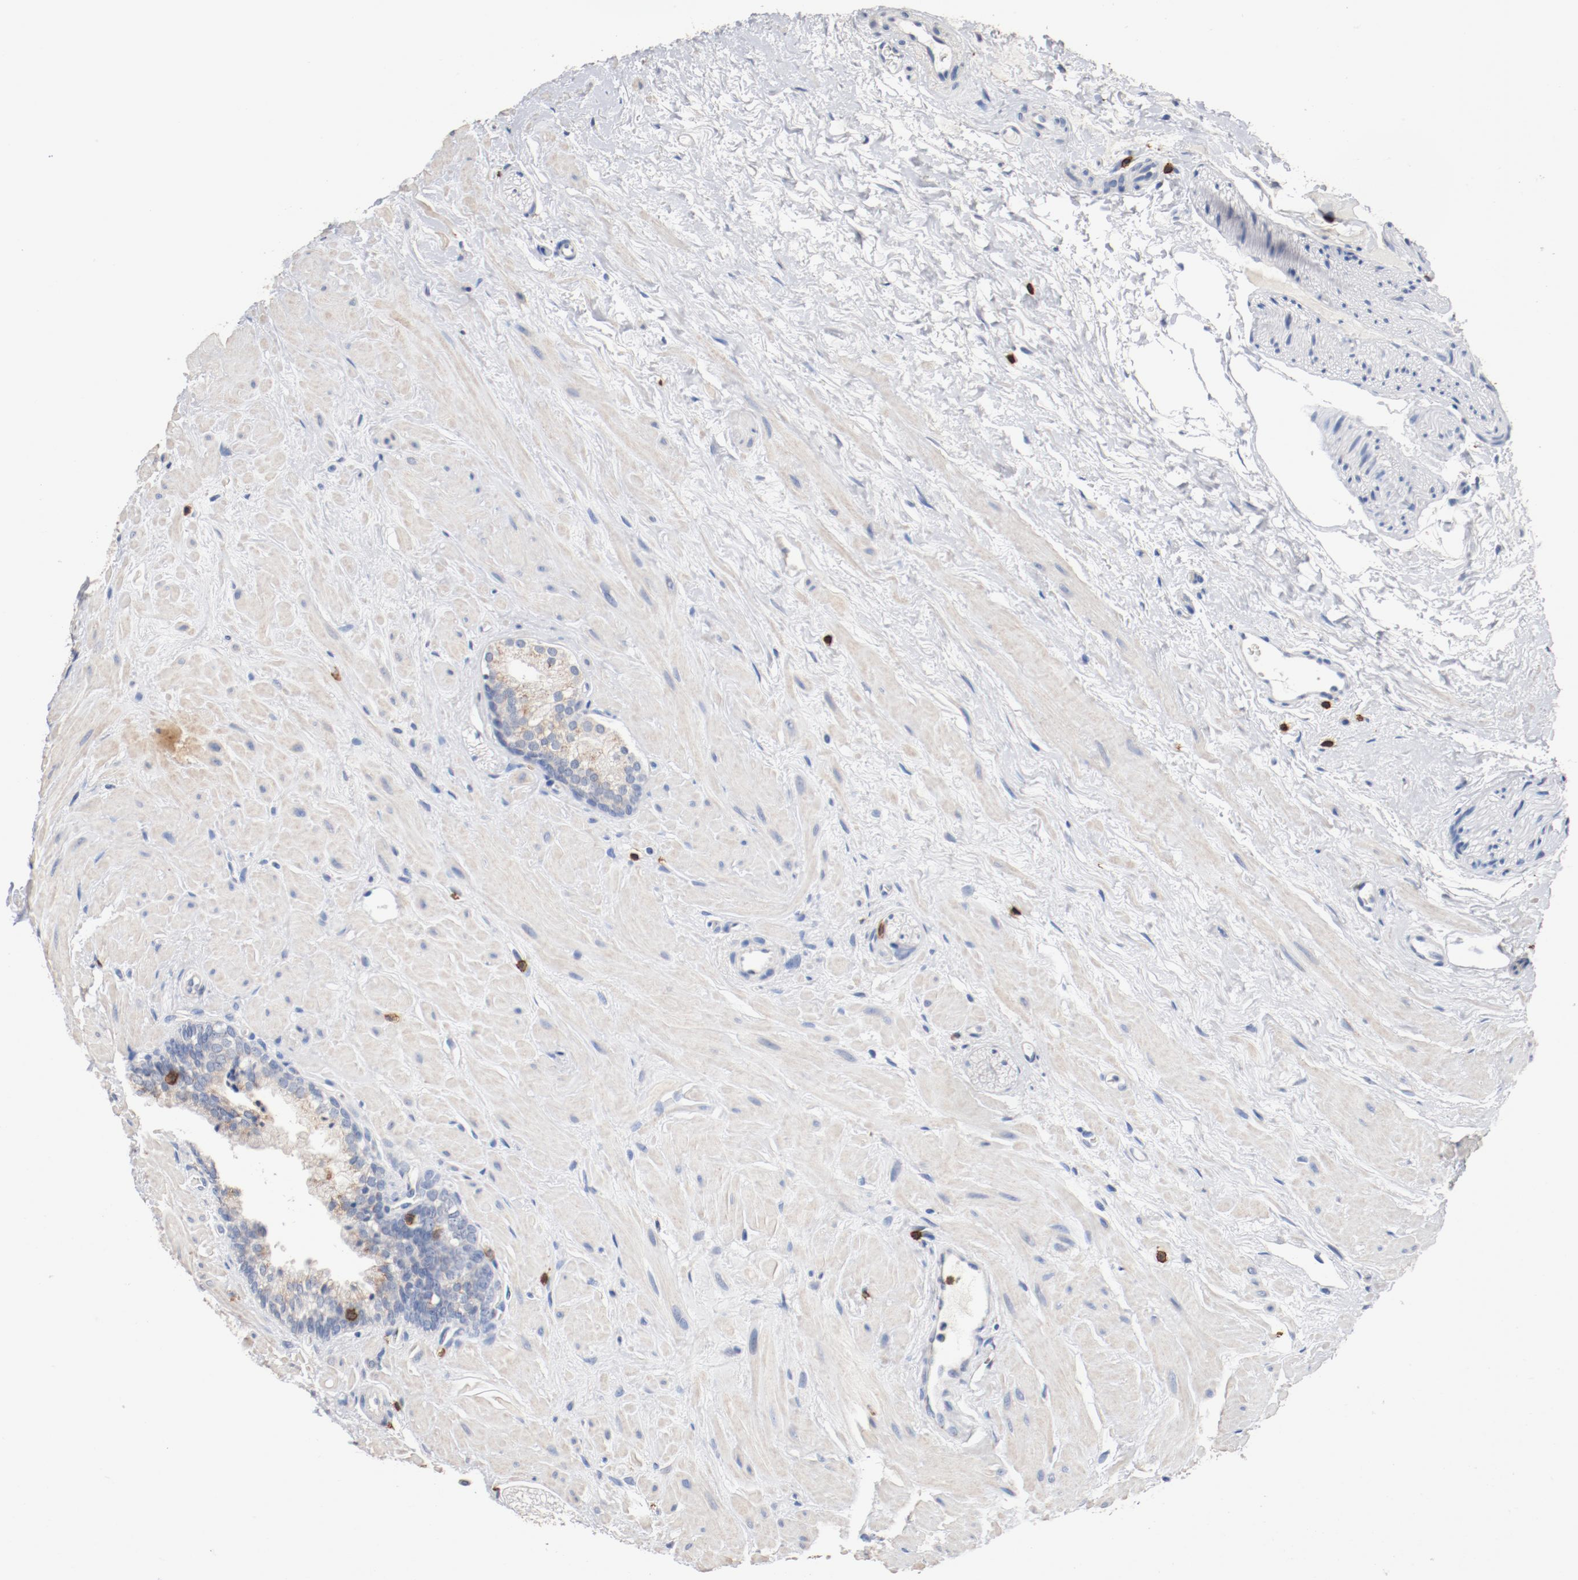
{"staining": {"intensity": "weak", "quantity": ">75%", "location": "cytoplasmic/membranous"}, "tissue": "prostate", "cell_type": "Glandular cells", "image_type": "normal", "snomed": [{"axis": "morphology", "description": "Normal tissue, NOS"}, {"axis": "topography", "description": "Prostate"}], "caption": "Immunohistochemistry (IHC) (DAB) staining of normal prostate demonstrates weak cytoplasmic/membranous protein staining in about >75% of glandular cells.", "gene": "CD247", "patient": {"sex": "male", "age": 60}}